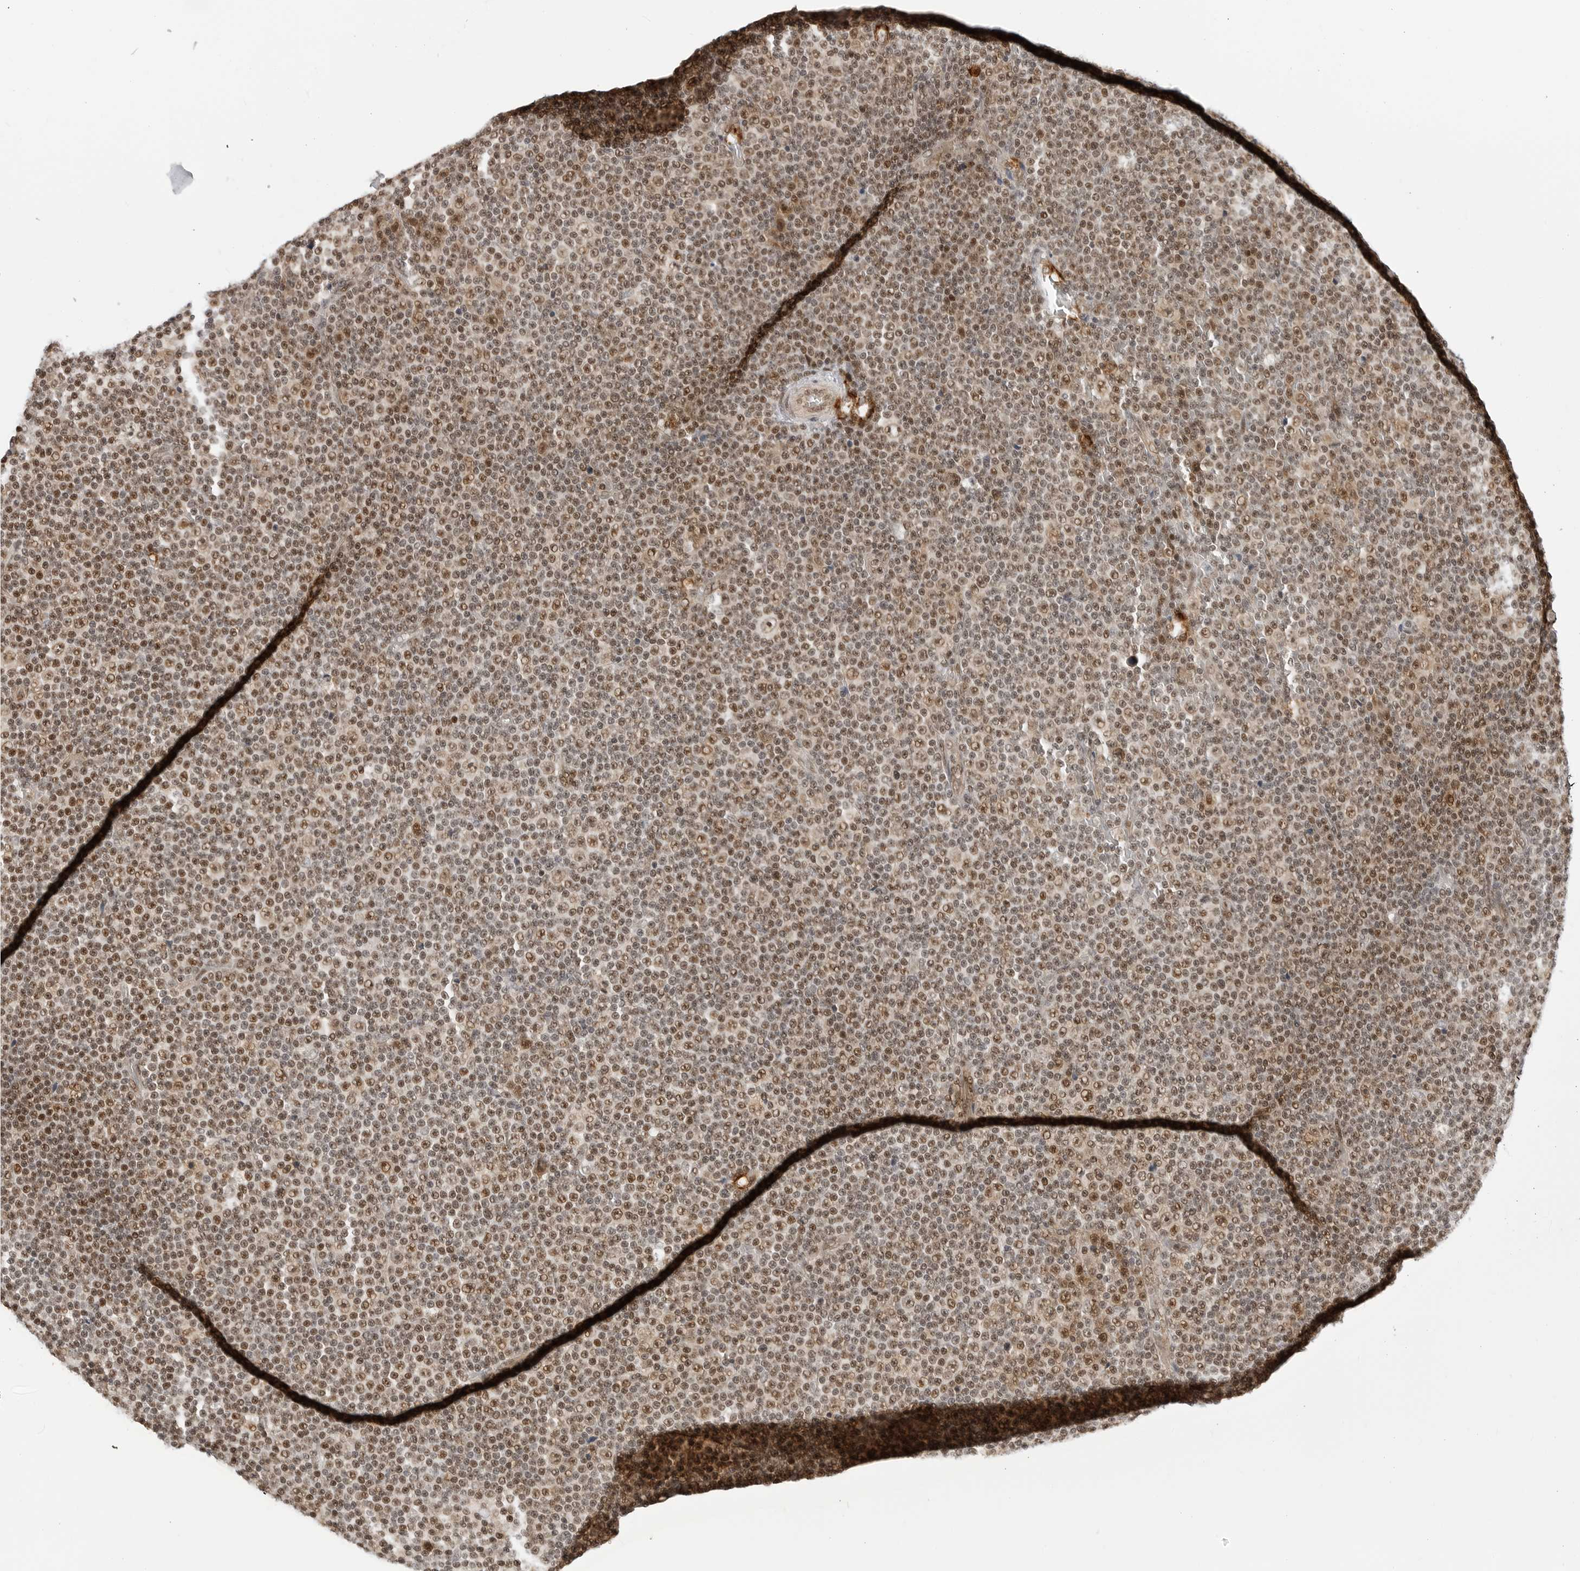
{"staining": {"intensity": "moderate", "quantity": ">75%", "location": "nuclear"}, "tissue": "lymphoma", "cell_type": "Tumor cells", "image_type": "cancer", "snomed": [{"axis": "morphology", "description": "Malignant lymphoma, non-Hodgkin's type, Low grade"}, {"axis": "topography", "description": "Lymph node"}], "caption": "Immunohistochemistry (IHC) photomicrograph of neoplastic tissue: lymphoma stained using IHC exhibits medium levels of moderate protein expression localized specifically in the nuclear of tumor cells, appearing as a nuclear brown color.", "gene": "C8orf33", "patient": {"sex": "female", "age": 67}}